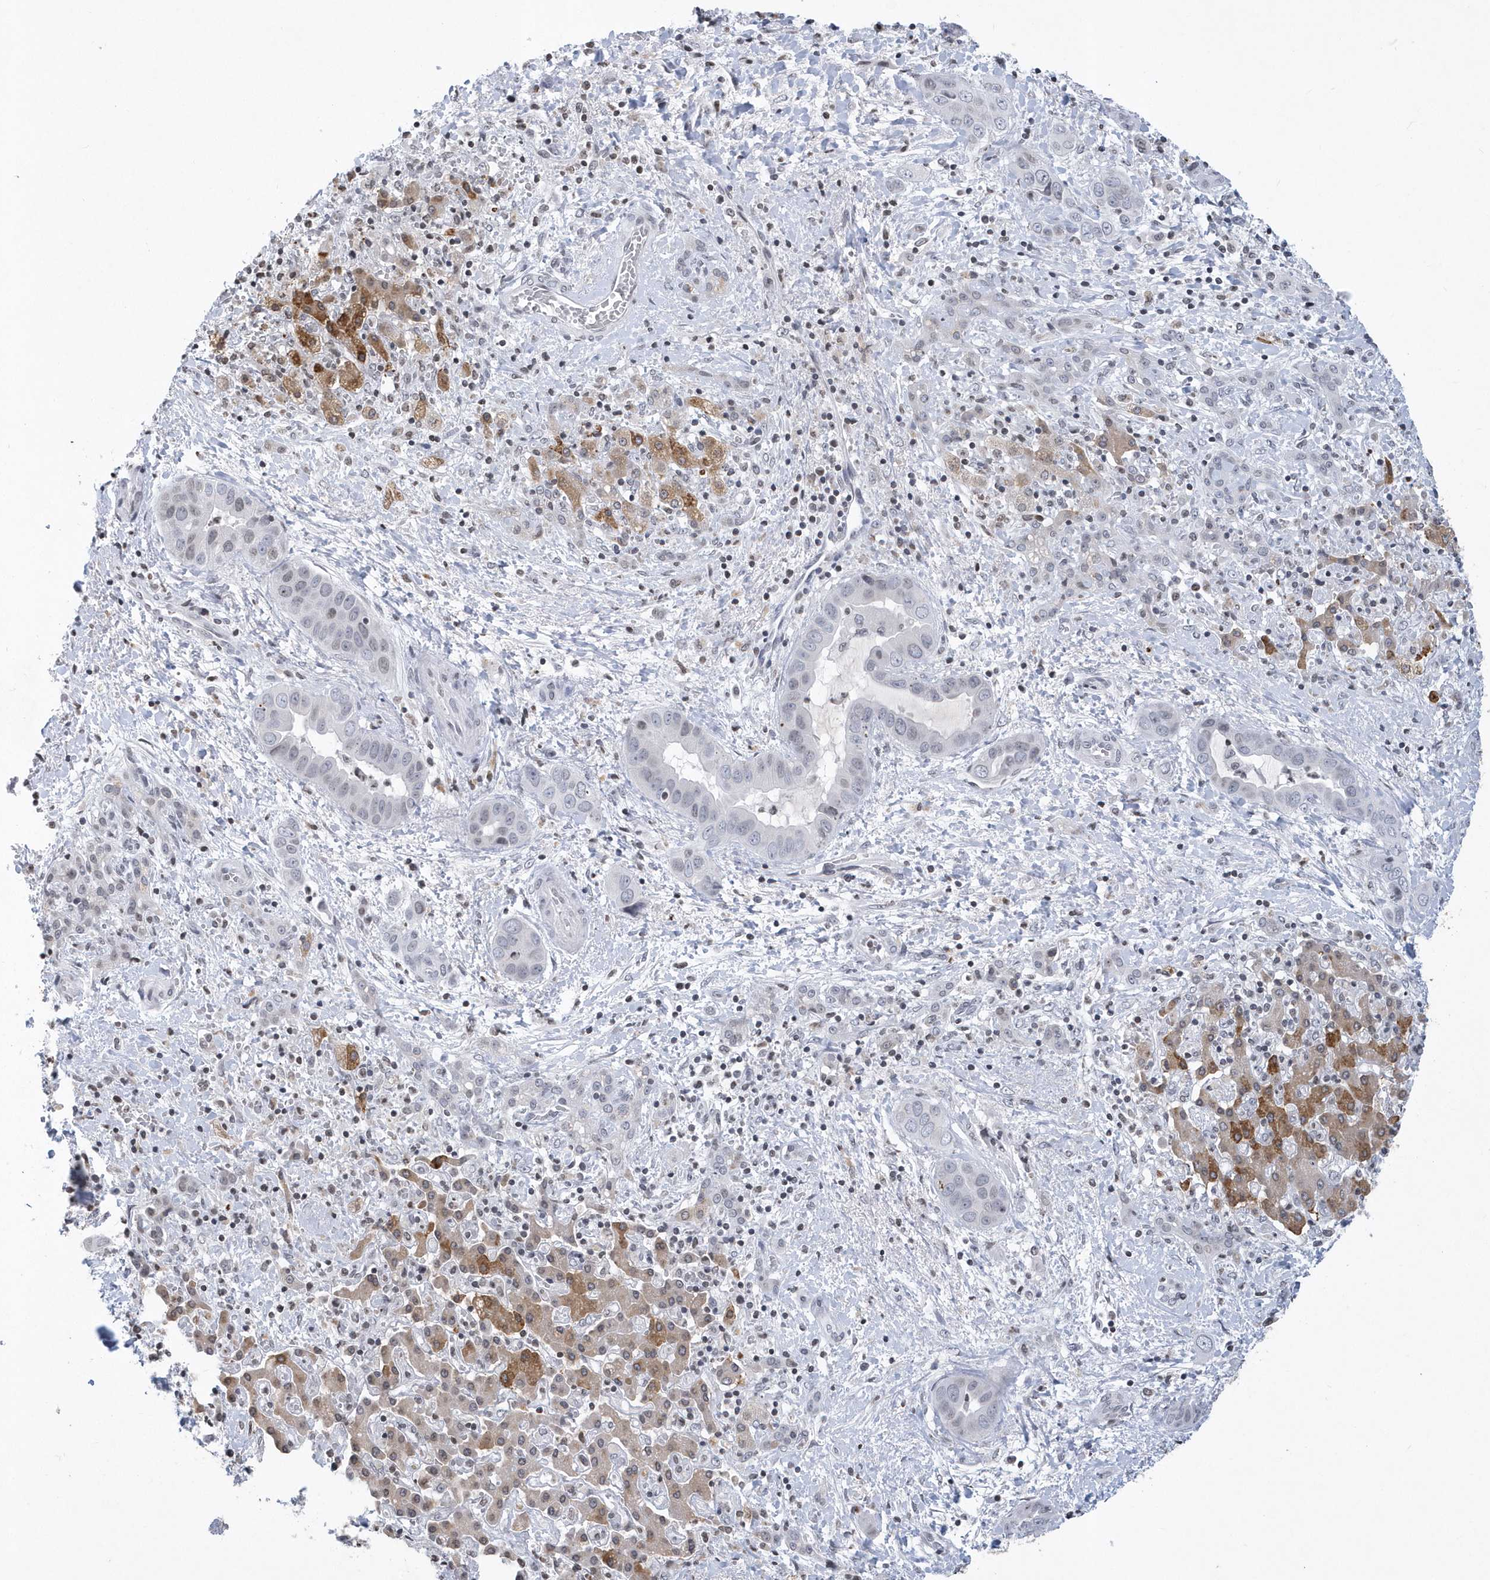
{"staining": {"intensity": "negative", "quantity": "none", "location": "none"}, "tissue": "liver cancer", "cell_type": "Tumor cells", "image_type": "cancer", "snomed": [{"axis": "morphology", "description": "Cholangiocarcinoma"}, {"axis": "topography", "description": "Liver"}], "caption": "Immunohistochemical staining of liver cholangiocarcinoma exhibits no significant staining in tumor cells.", "gene": "VWA5B2", "patient": {"sex": "female", "age": 52}}